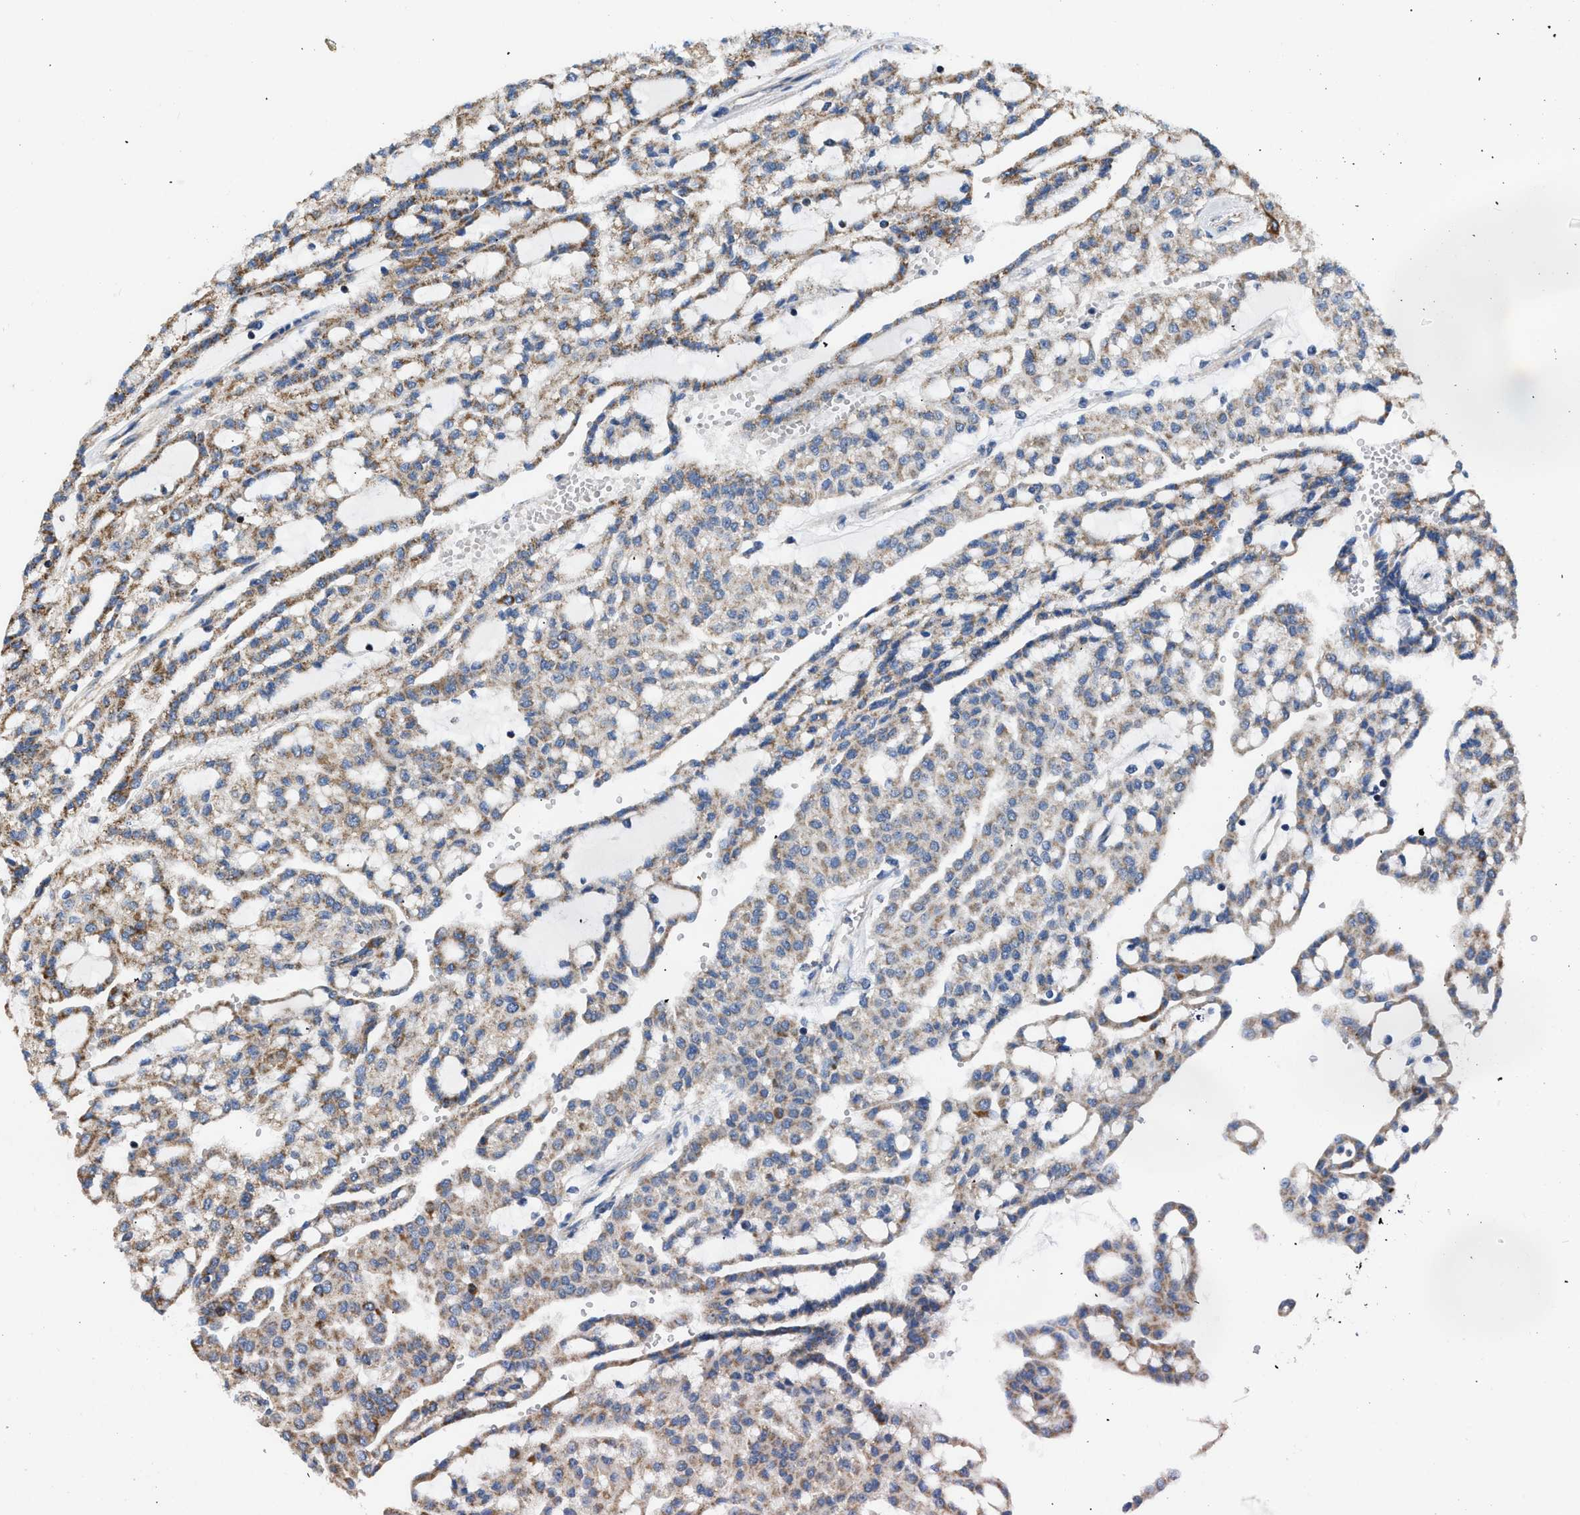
{"staining": {"intensity": "moderate", "quantity": ">75%", "location": "cytoplasmic/membranous"}, "tissue": "renal cancer", "cell_type": "Tumor cells", "image_type": "cancer", "snomed": [{"axis": "morphology", "description": "Adenocarcinoma, NOS"}, {"axis": "topography", "description": "Kidney"}], "caption": "Moderate cytoplasmic/membranous positivity for a protein is identified in about >75% of tumor cells of adenocarcinoma (renal) using immunohistochemistry.", "gene": "OPTN", "patient": {"sex": "male", "age": 63}}